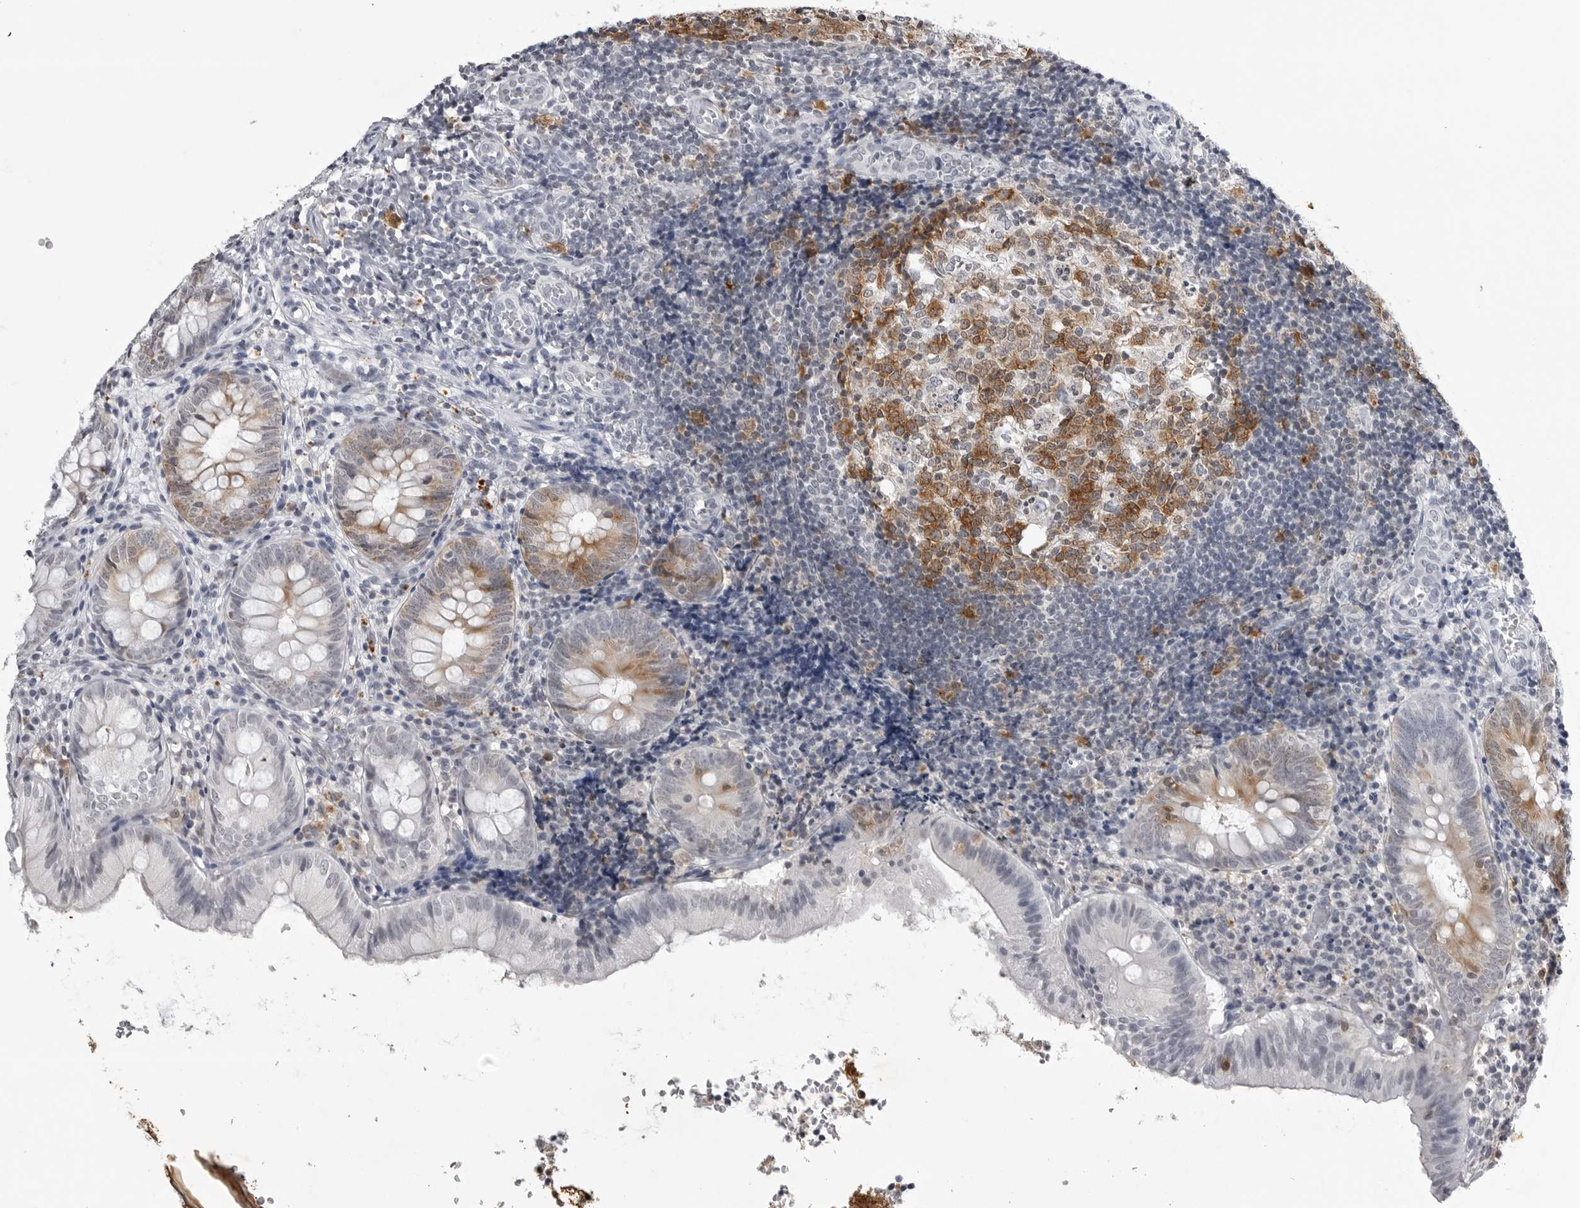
{"staining": {"intensity": "moderate", "quantity": "25%-75%", "location": "cytoplasmic/membranous"}, "tissue": "appendix", "cell_type": "Glandular cells", "image_type": "normal", "snomed": [{"axis": "morphology", "description": "Normal tissue, NOS"}, {"axis": "topography", "description": "Appendix"}], "caption": "A medium amount of moderate cytoplasmic/membranous staining is appreciated in approximately 25%-75% of glandular cells in normal appendix. (Stains: DAB (3,3'-diaminobenzidine) in brown, nuclei in blue, Microscopy: brightfield microscopy at high magnification).", "gene": "RRM1", "patient": {"sex": "male", "age": 8}}